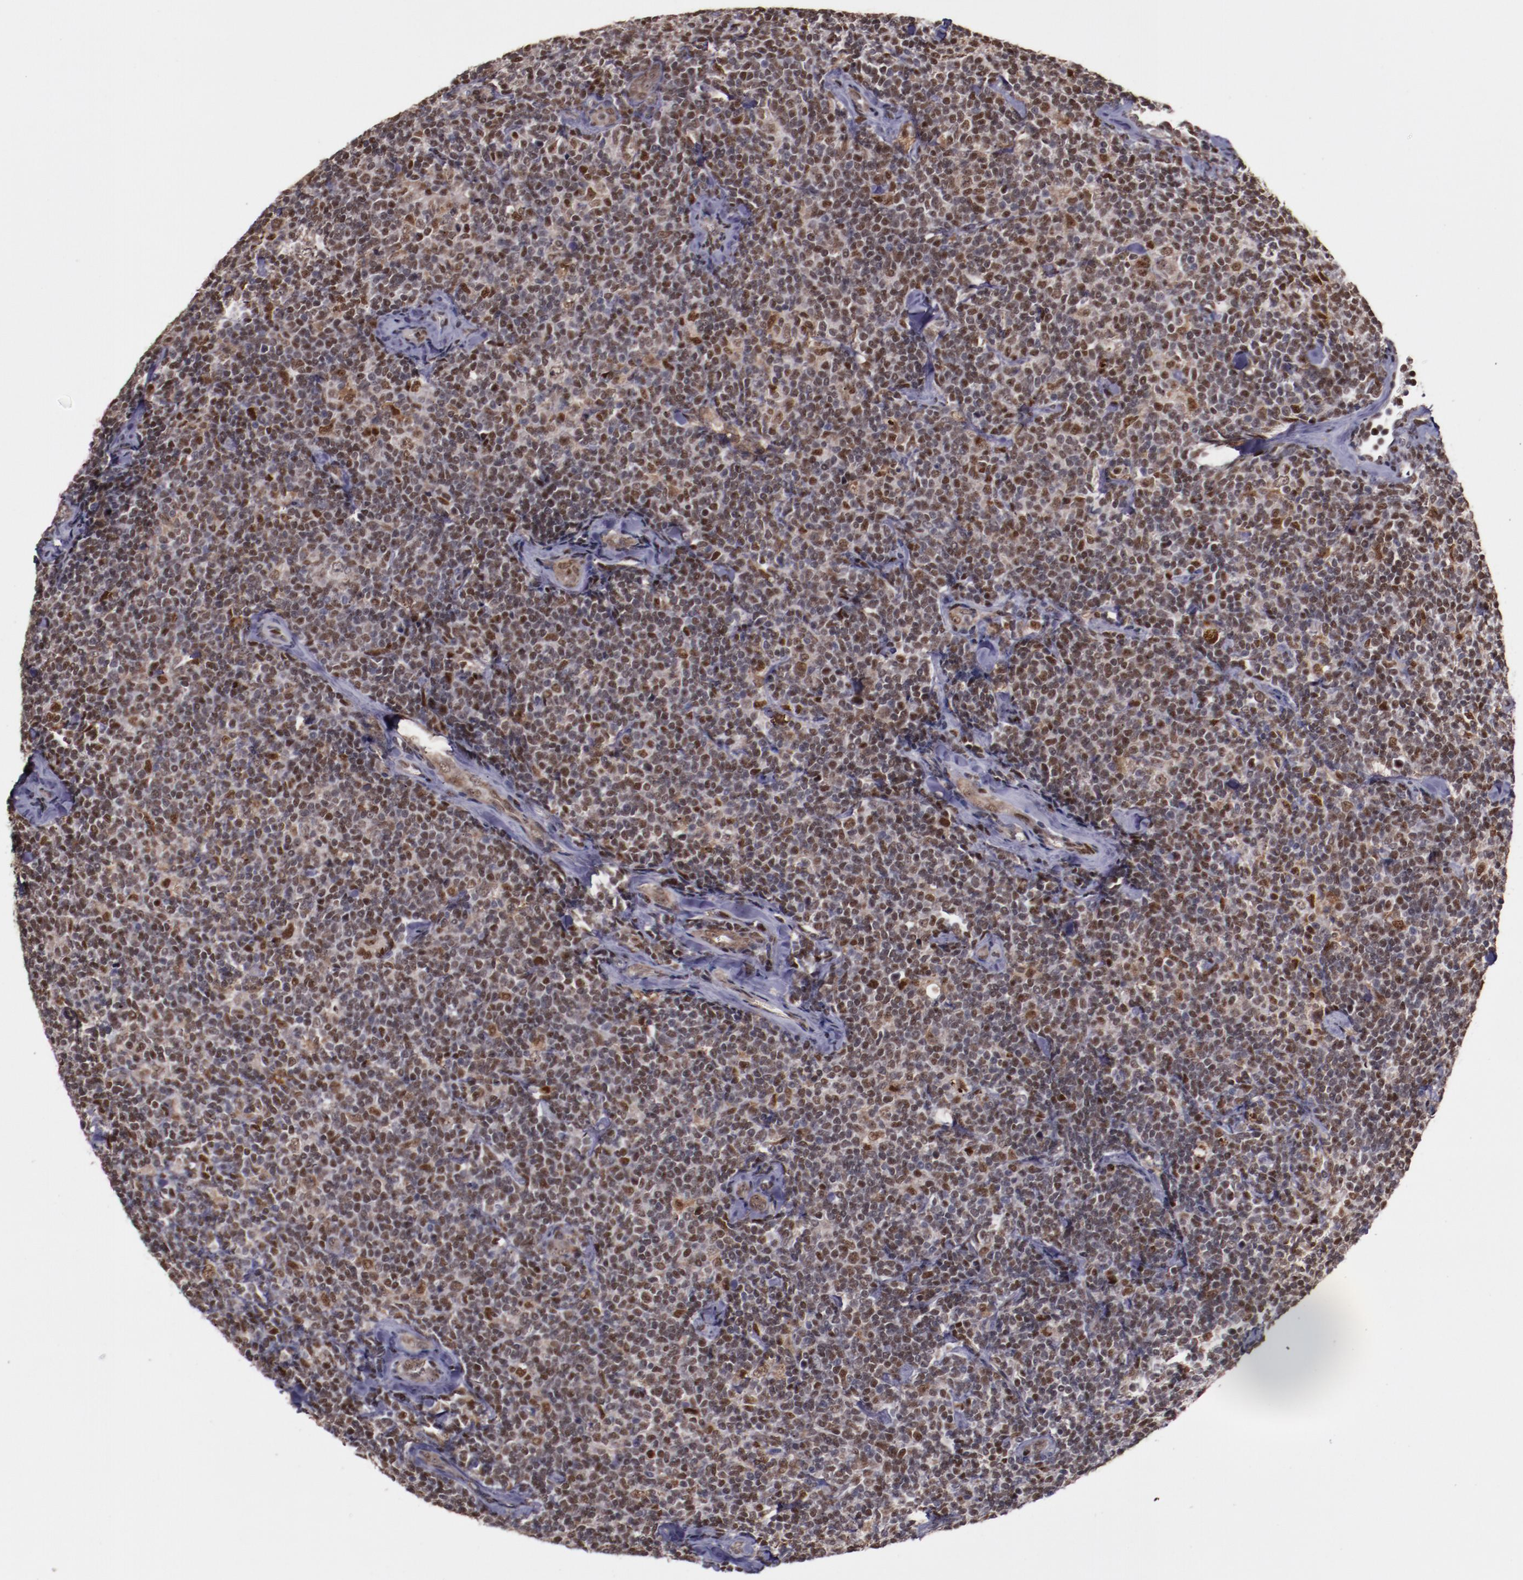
{"staining": {"intensity": "moderate", "quantity": ">75%", "location": "nuclear"}, "tissue": "lymphoma", "cell_type": "Tumor cells", "image_type": "cancer", "snomed": [{"axis": "morphology", "description": "Malignant lymphoma, non-Hodgkin's type, Low grade"}, {"axis": "topography", "description": "Lymph node"}], "caption": "Tumor cells demonstrate medium levels of moderate nuclear positivity in about >75% of cells in human lymphoma.", "gene": "CHEK2", "patient": {"sex": "female", "age": 56}}